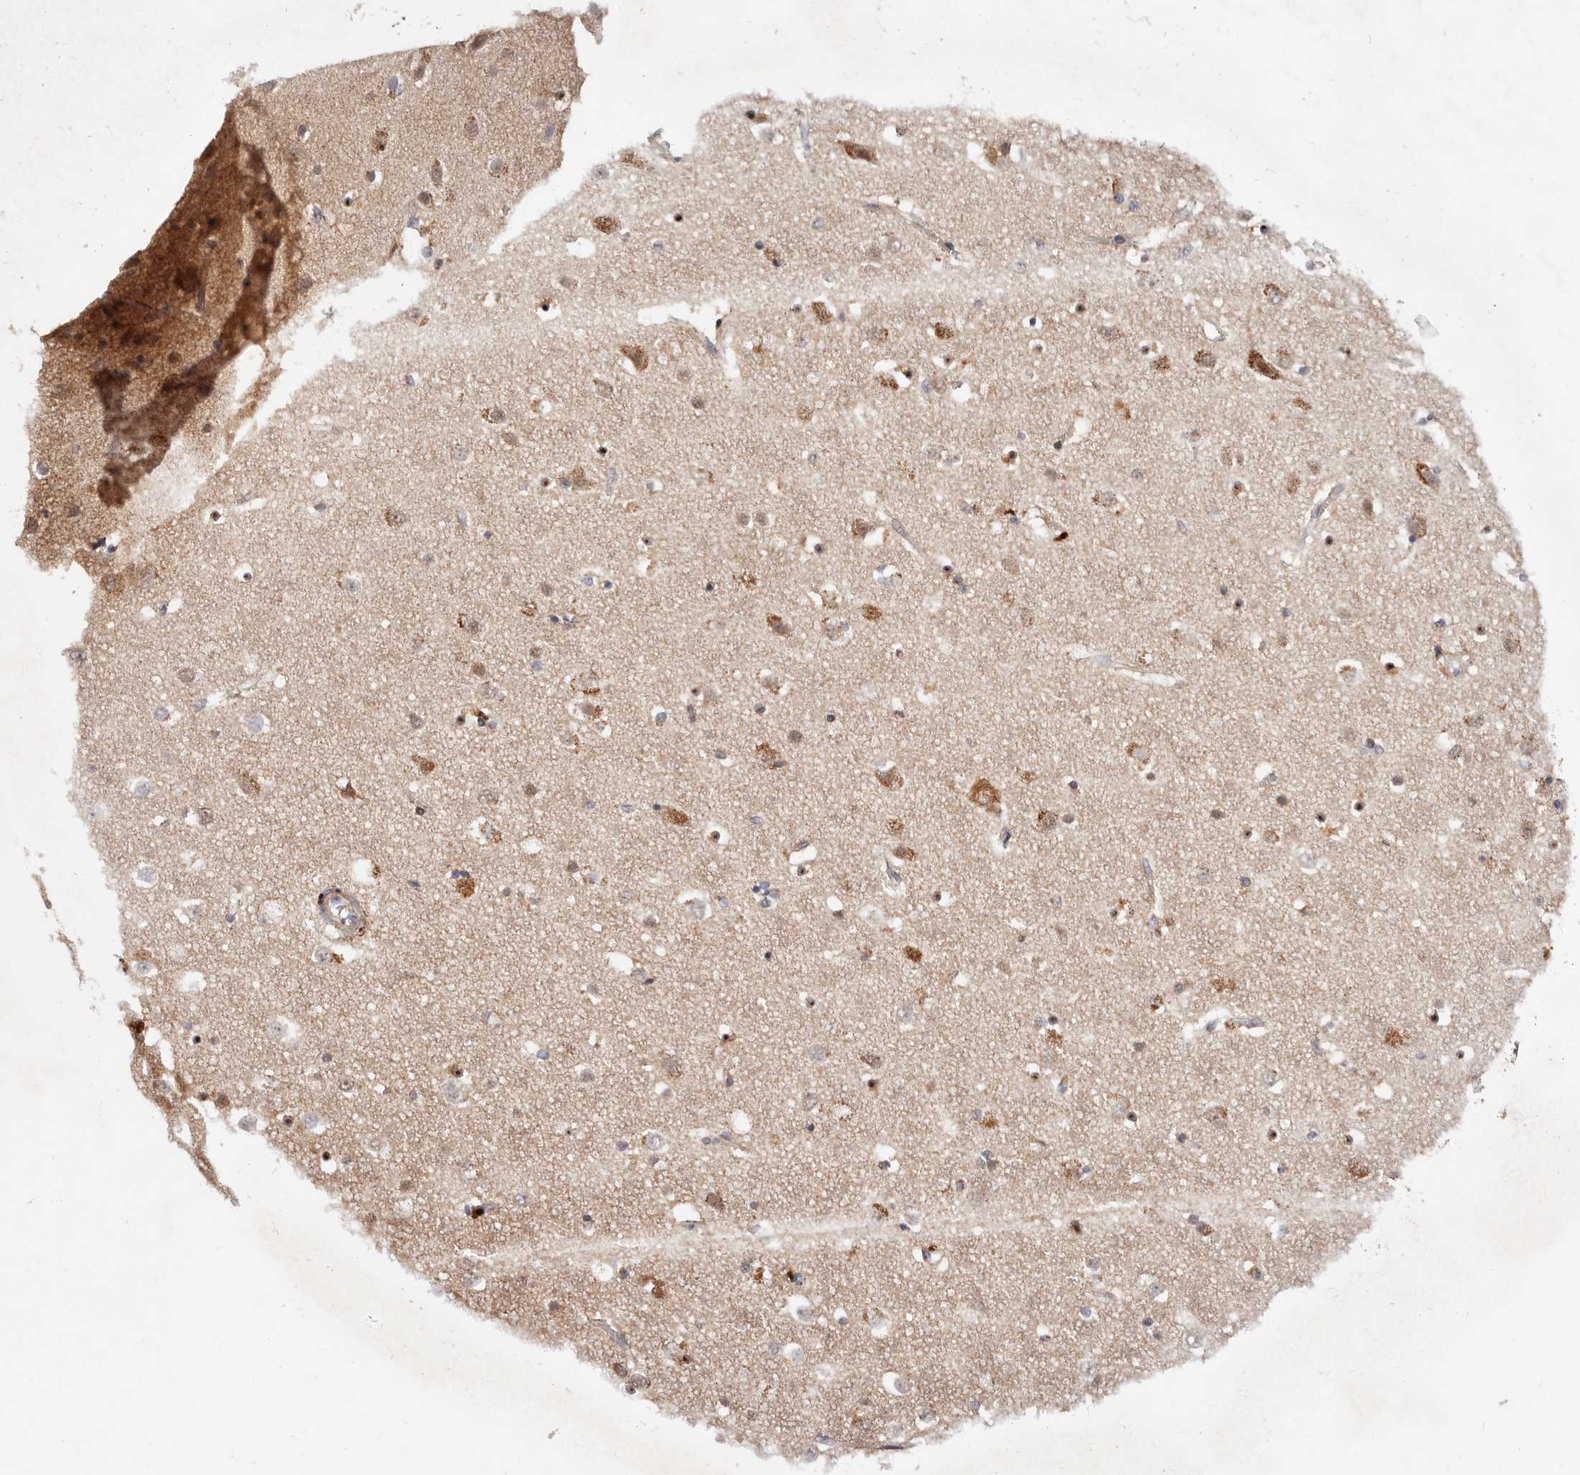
{"staining": {"intensity": "negative", "quantity": "none", "location": "none"}, "tissue": "cerebral cortex", "cell_type": "Endothelial cells", "image_type": "normal", "snomed": [{"axis": "morphology", "description": "Normal tissue, NOS"}, {"axis": "topography", "description": "Cerebral cortex"}], "caption": "Immunohistochemical staining of unremarkable human cerebral cortex exhibits no significant staining in endothelial cells. Brightfield microscopy of immunohistochemistry stained with DAB (3,3'-diaminobenzidine) (brown) and hematoxylin (blue), captured at high magnification.", "gene": "USP33", "patient": {"sex": "male", "age": 54}}